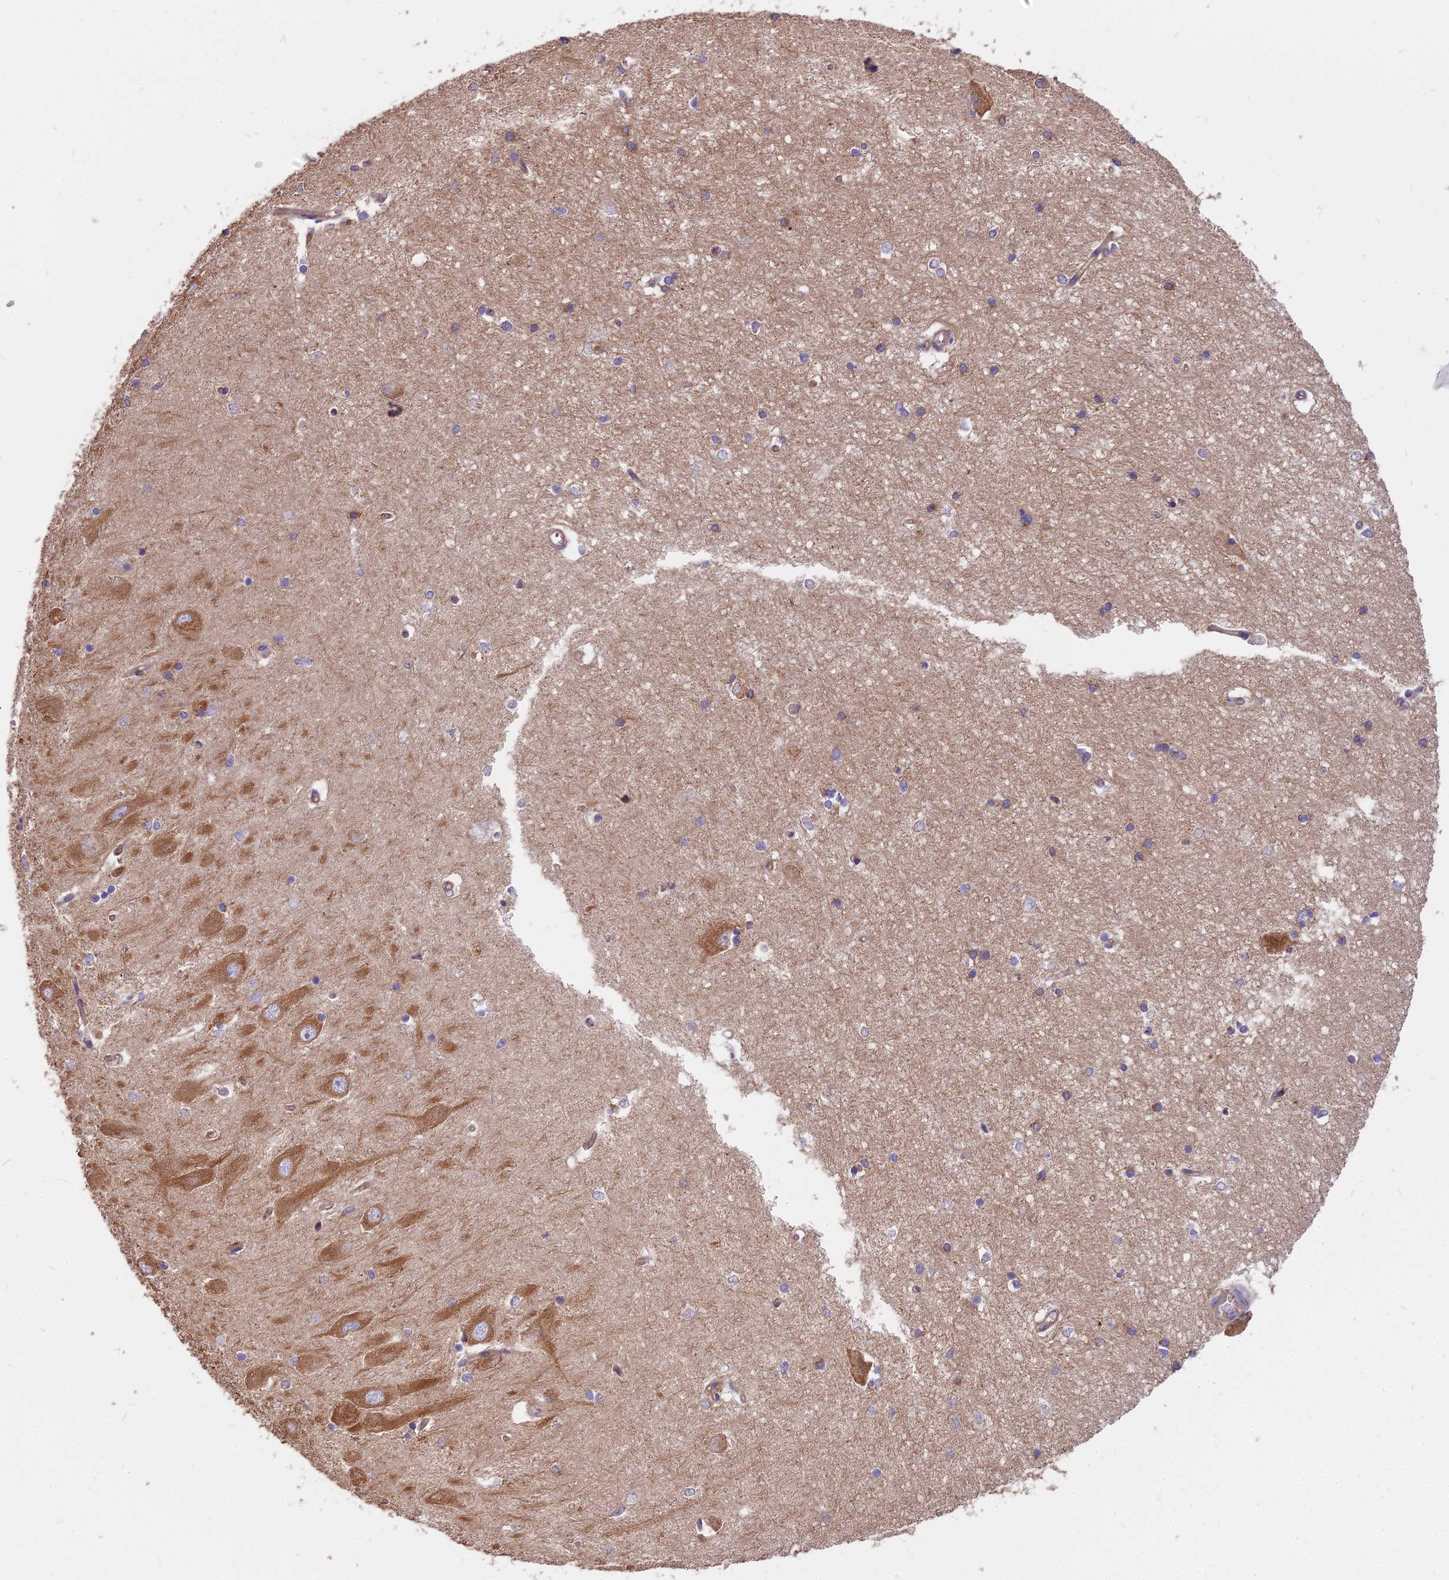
{"staining": {"intensity": "weak", "quantity": "<25%", "location": "cytoplasmic/membranous"}, "tissue": "hippocampus", "cell_type": "Glial cells", "image_type": "normal", "snomed": [{"axis": "morphology", "description": "Normal tissue, NOS"}, {"axis": "topography", "description": "Hippocampus"}], "caption": "Immunohistochemistry (IHC) of normal hippocampus demonstrates no staining in glial cells. (DAB (3,3'-diaminobenzidine) immunohistochemistry with hematoxylin counter stain).", "gene": "DCTN3", "patient": {"sex": "male", "age": 45}}